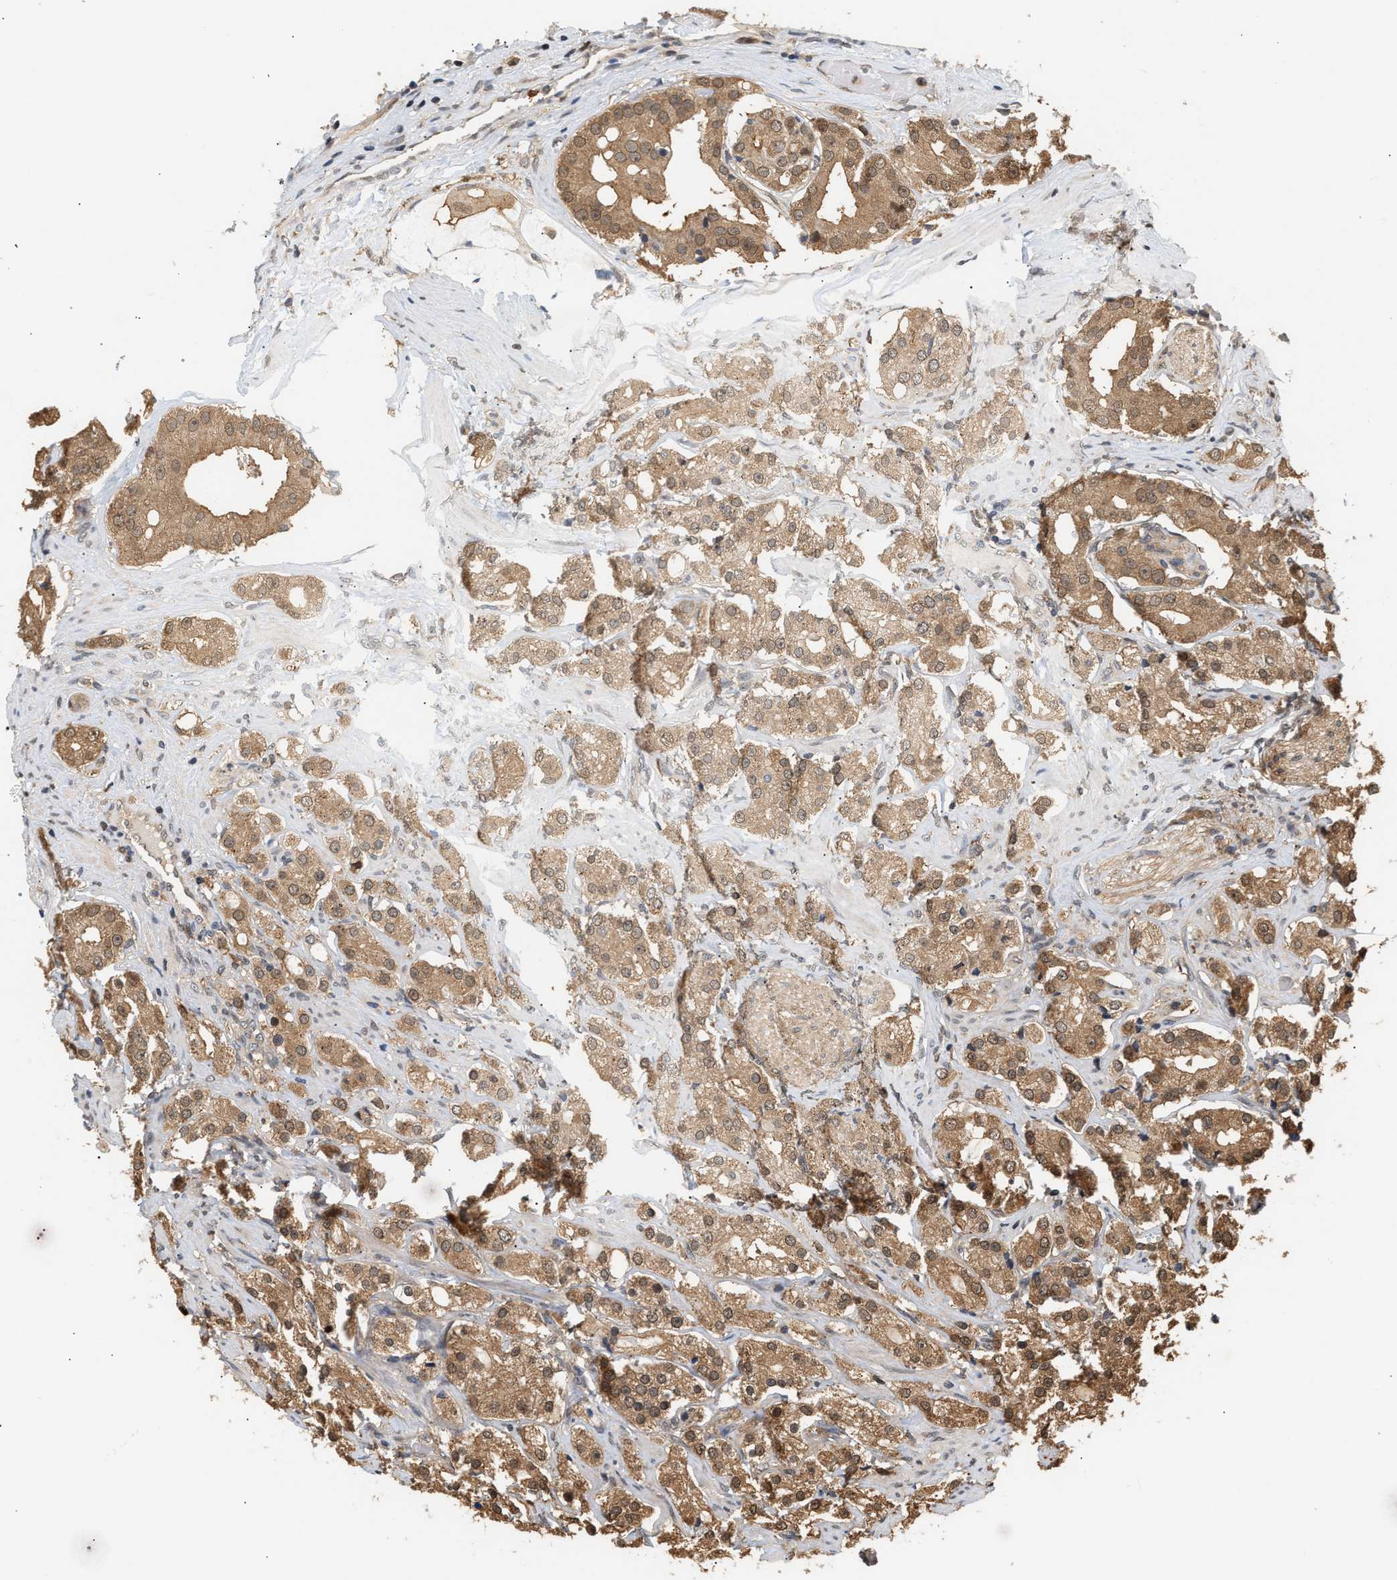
{"staining": {"intensity": "moderate", "quantity": ">75%", "location": "cytoplasmic/membranous,nuclear"}, "tissue": "prostate cancer", "cell_type": "Tumor cells", "image_type": "cancer", "snomed": [{"axis": "morphology", "description": "Adenocarcinoma, High grade"}, {"axis": "topography", "description": "Prostate"}], "caption": "Immunohistochemical staining of human prostate adenocarcinoma (high-grade) demonstrates moderate cytoplasmic/membranous and nuclear protein expression in approximately >75% of tumor cells. Ihc stains the protein in brown and the nuclei are stained blue.", "gene": "ABHD5", "patient": {"sex": "male", "age": 68}}